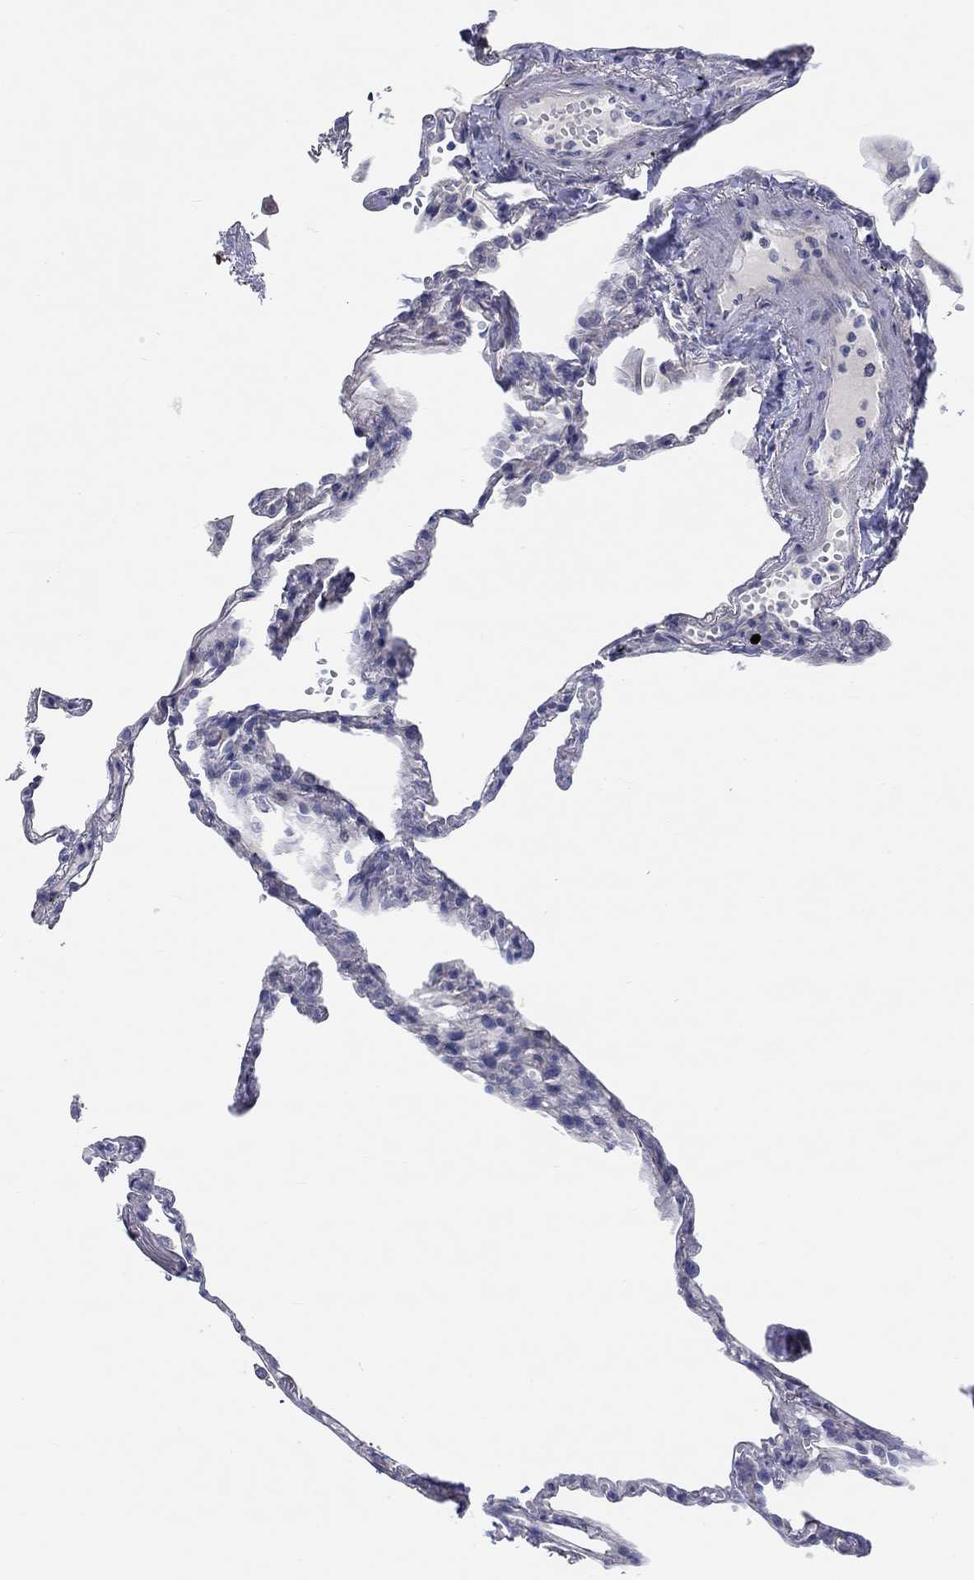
{"staining": {"intensity": "negative", "quantity": "none", "location": "none"}, "tissue": "lung", "cell_type": "Alveolar cells", "image_type": "normal", "snomed": [{"axis": "morphology", "description": "Normal tissue, NOS"}, {"axis": "topography", "description": "Lung"}], "caption": "This is an immunohistochemistry image of normal human lung. There is no staining in alveolar cells.", "gene": "PRC1", "patient": {"sex": "male", "age": 78}}